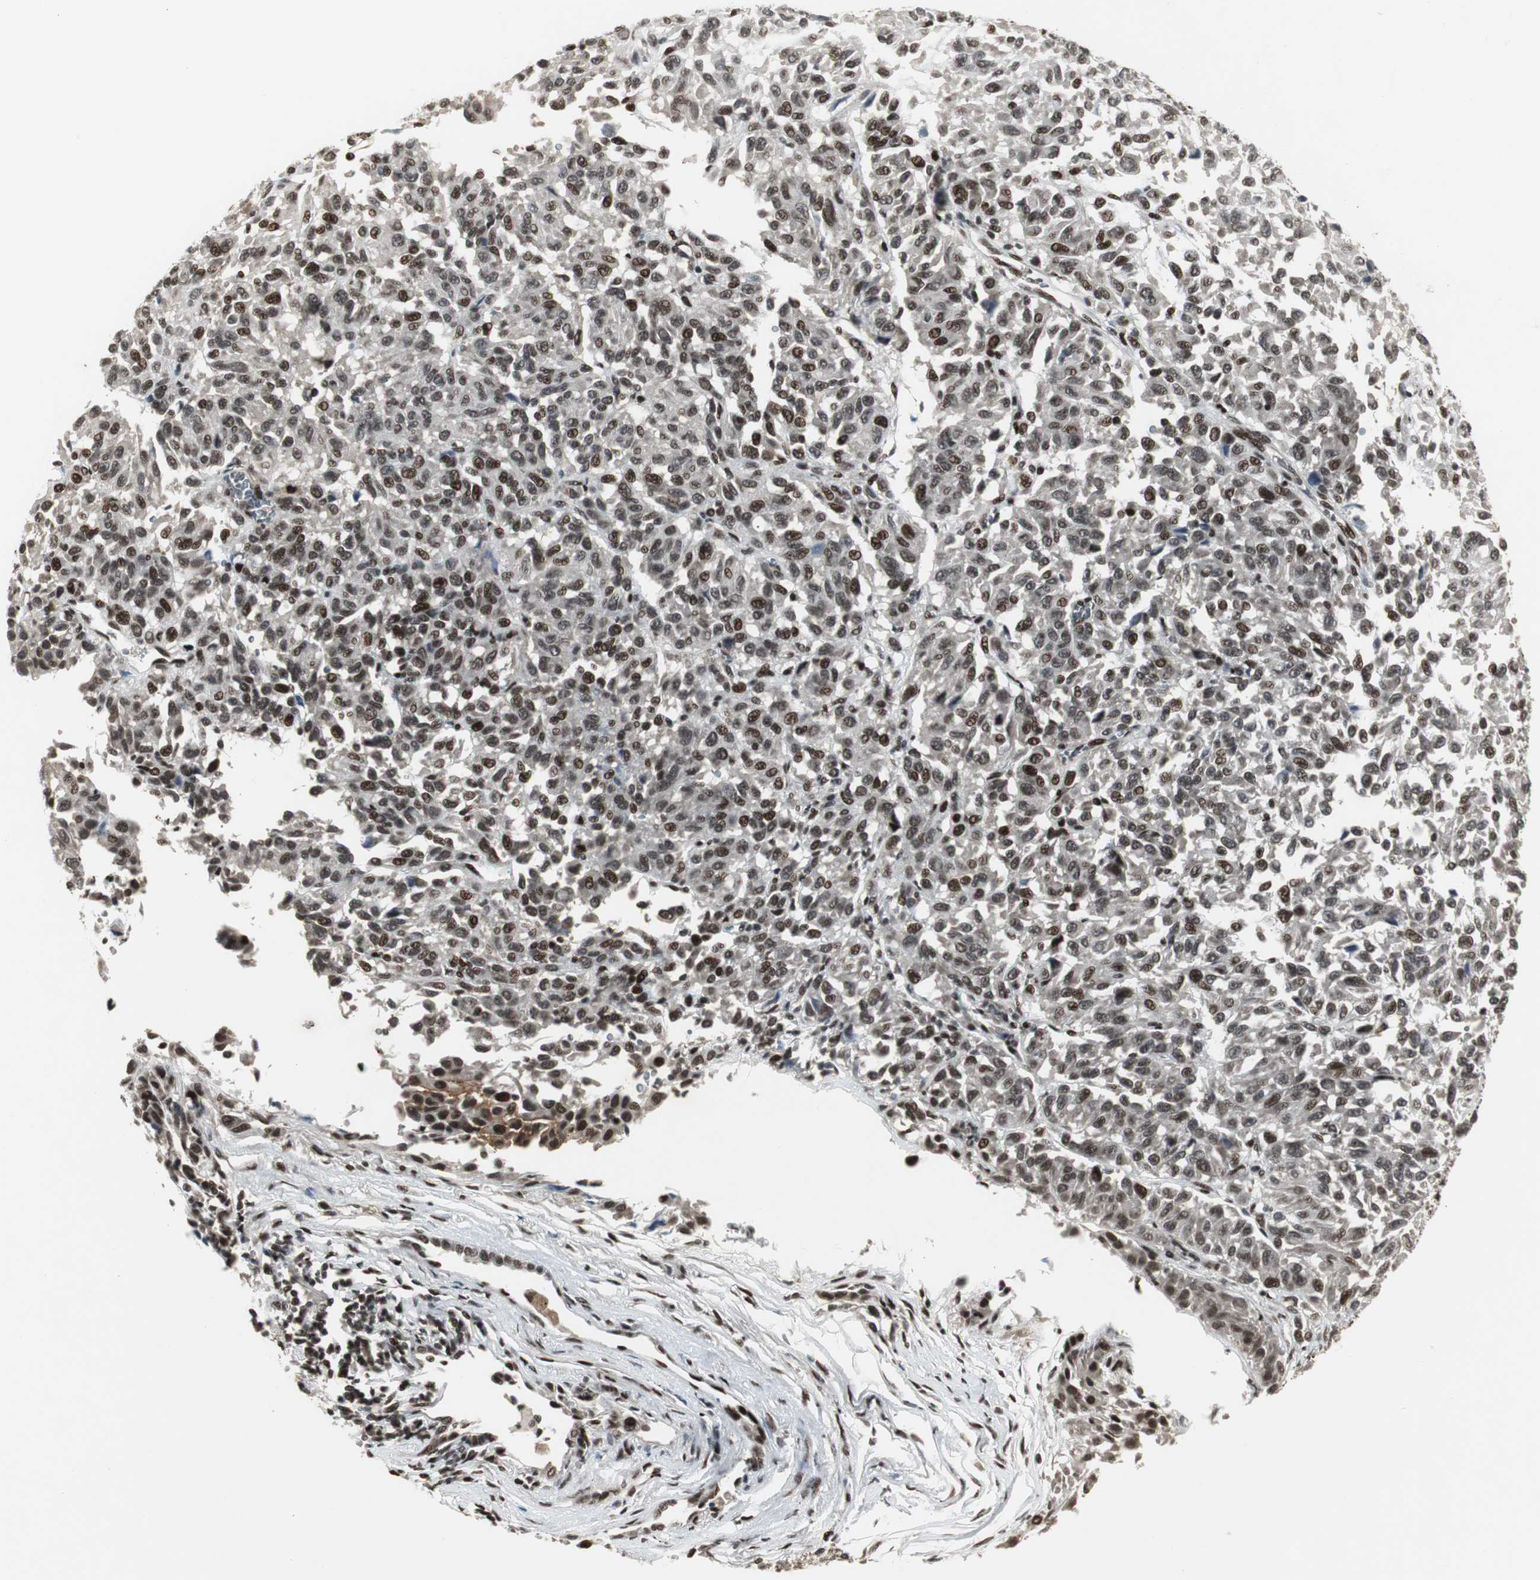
{"staining": {"intensity": "moderate", "quantity": ">75%", "location": "nuclear"}, "tissue": "melanoma", "cell_type": "Tumor cells", "image_type": "cancer", "snomed": [{"axis": "morphology", "description": "Malignant melanoma, Metastatic site"}, {"axis": "topography", "description": "Lung"}], "caption": "Protein positivity by IHC exhibits moderate nuclear staining in approximately >75% of tumor cells in melanoma. Immunohistochemistry (ihc) stains the protein in brown and the nuclei are stained blue.", "gene": "TAF5", "patient": {"sex": "male", "age": 64}}